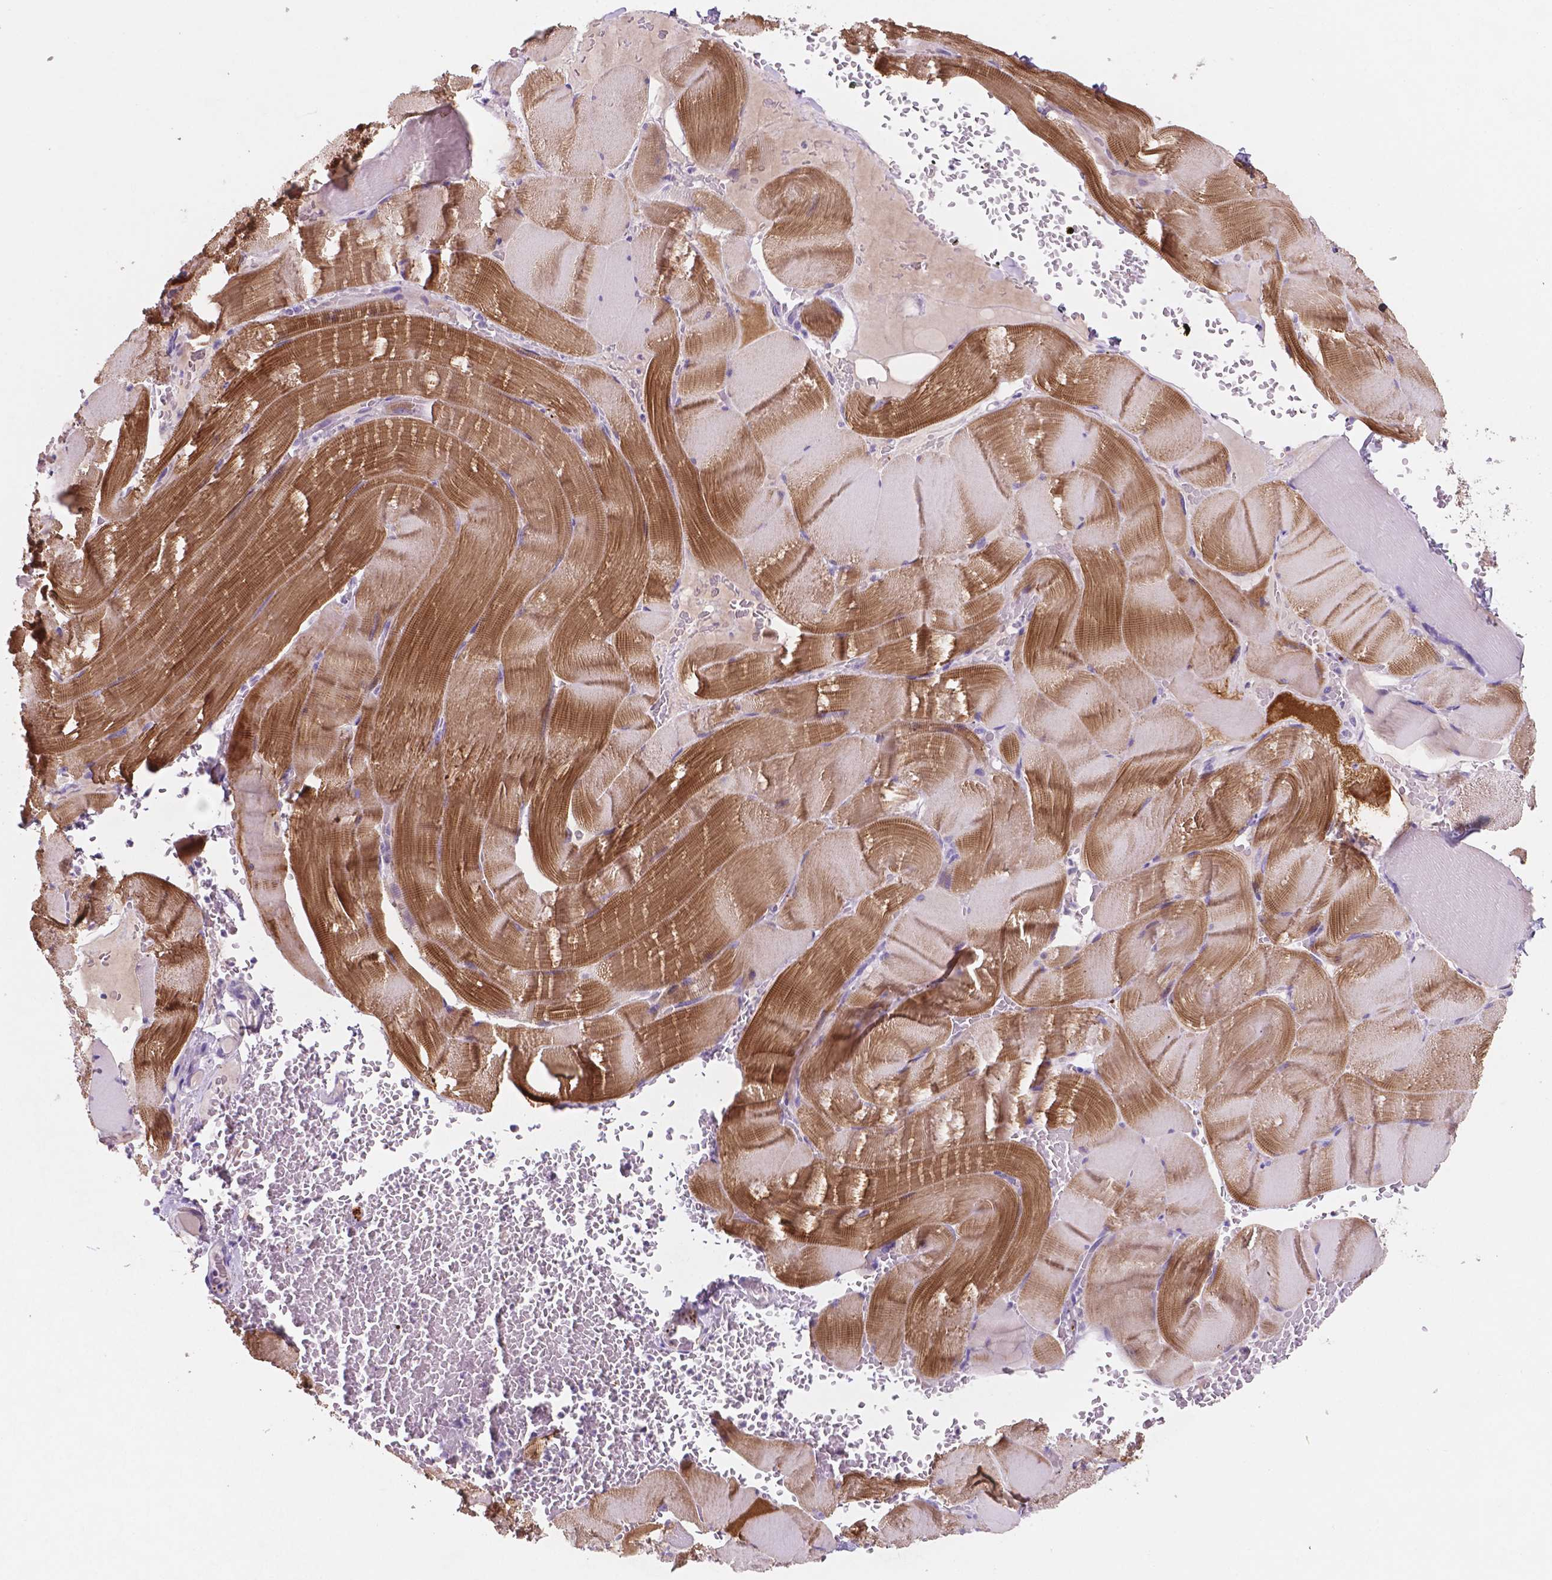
{"staining": {"intensity": "moderate", "quantity": "25%-75%", "location": "cytoplasmic/membranous"}, "tissue": "skeletal muscle", "cell_type": "Myocytes", "image_type": "normal", "snomed": [{"axis": "morphology", "description": "Normal tissue, NOS"}, {"axis": "topography", "description": "Skeletal muscle"}], "caption": "This is a photomicrograph of immunohistochemistry staining of normal skeletal muscle, which shows moderate staining in the cytoplasmic/membranous of myocytes.", "gene": "EBLN2", "patient": {"sex": "male", "age": 56}}